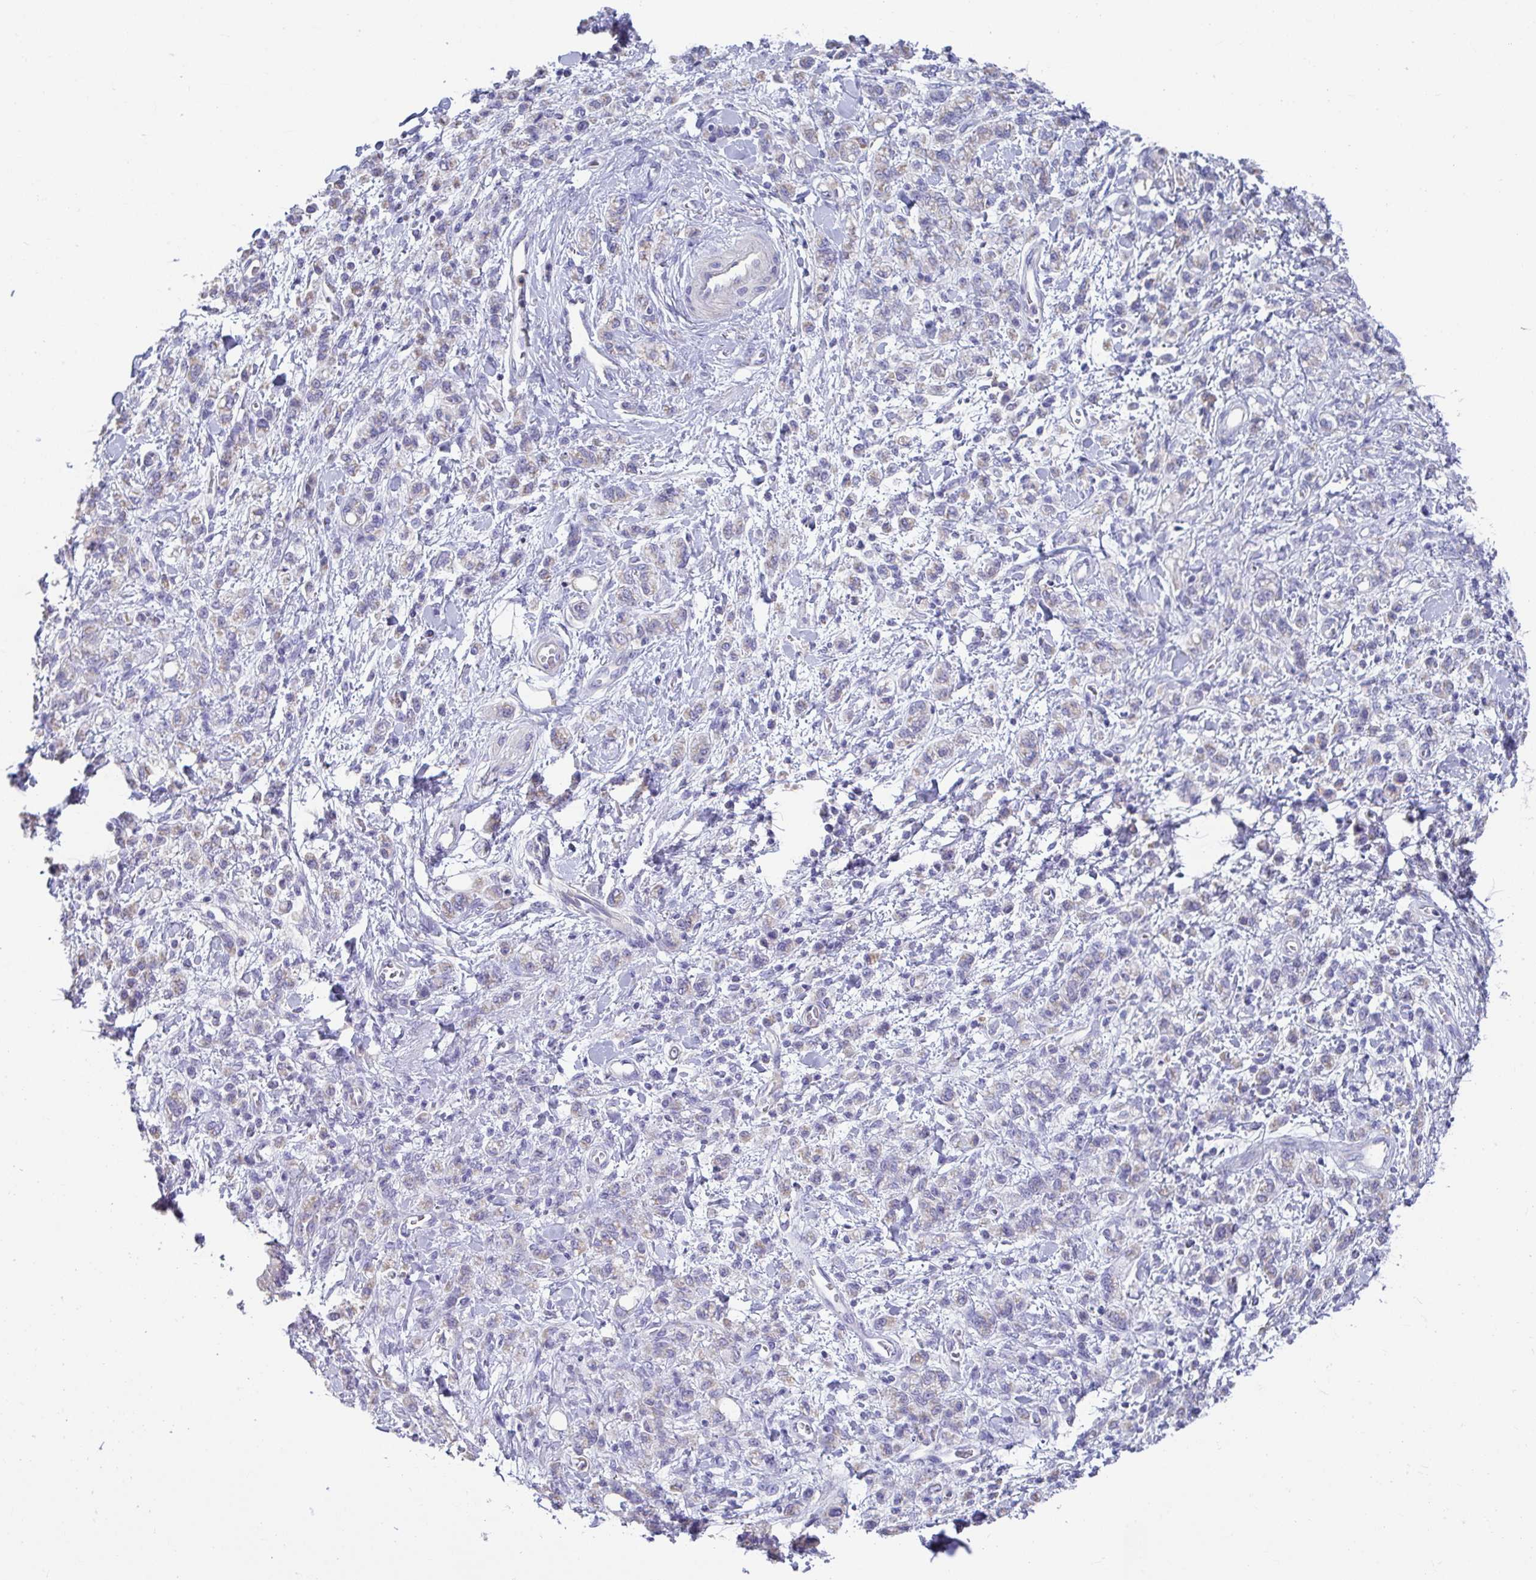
{"staining": {"intensity": "negative", "quantity": "none", "location": "none"}, "tissue": "stomach cancer", "cell_type": "Tumor cells", "image_type": "cancer", "snomed": [{"axis": "morphology", "description": "Adenocarcinoma, NOS"}, {"axis": "topography", "description": "Stomach"}], "caption": "There is no significant staining in tumor cells of stomach adenocarcinoma.", "gene": "CXCR1", "patient": {"sex": "male", "age": 77}}